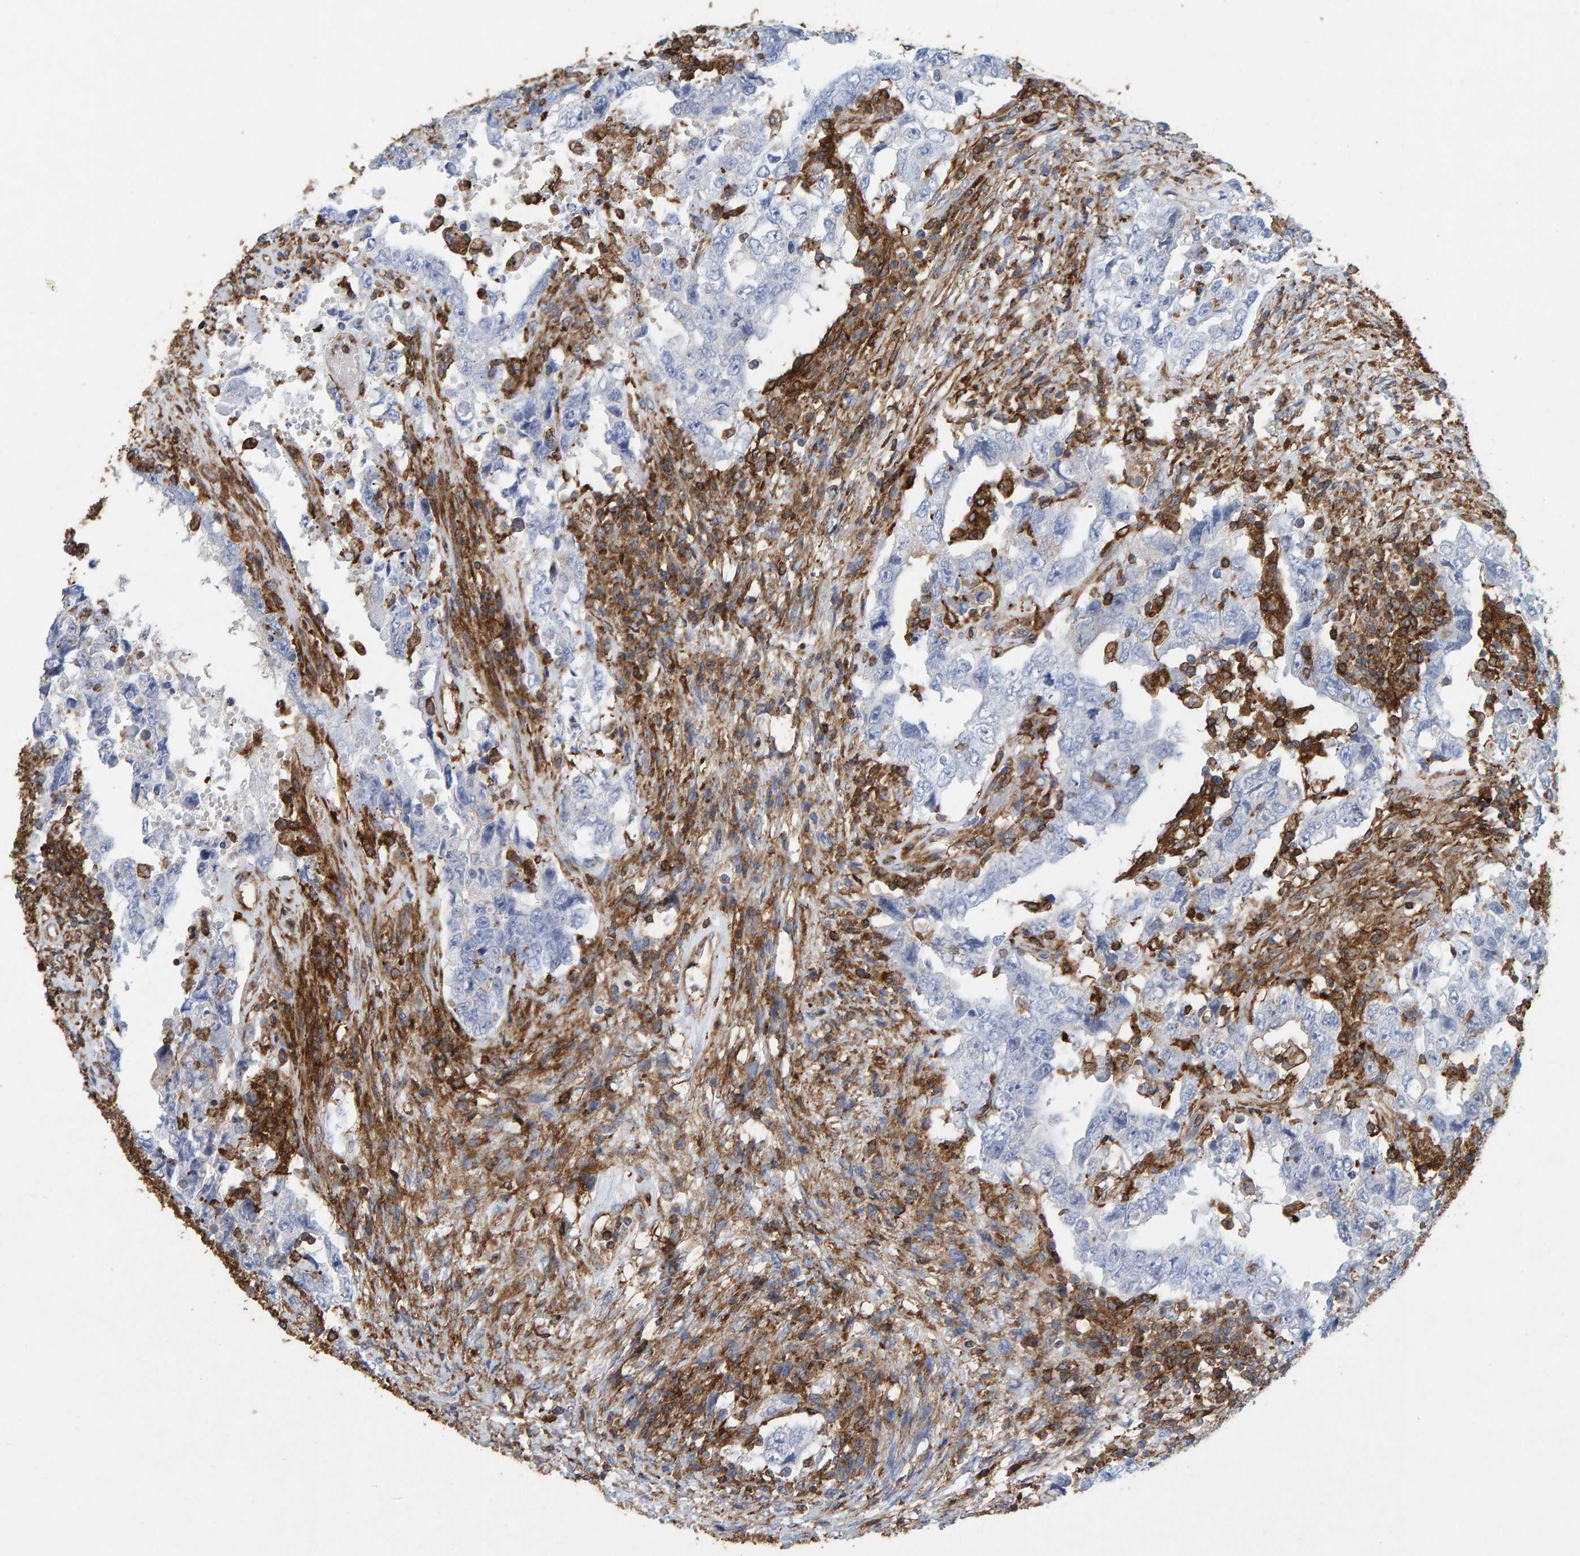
{"staining": {"intensity": "negative", "quantity": "none", "location": "none"}, "tissue": "testis cancer", "cell_type": "Tumor cells", "image_type": "cancer", "snomed": [{"axis": "morphology", "description": "Carcinoma, Embryonal, NOS"}, {"axis": "topography", "description": "Testis"}], "caption": "Immunohistochemistry histopathology image of human testis embryonal carcinoma stained for a protein (brown), which displays no staining in tumor cells. (DAB (3,3'-diaminobenzidine) immunohistochemistry visualized using brightfield microscopy, high magnification).", "gene": "MVP", "patient": {"sex": "male", "age": 26}}